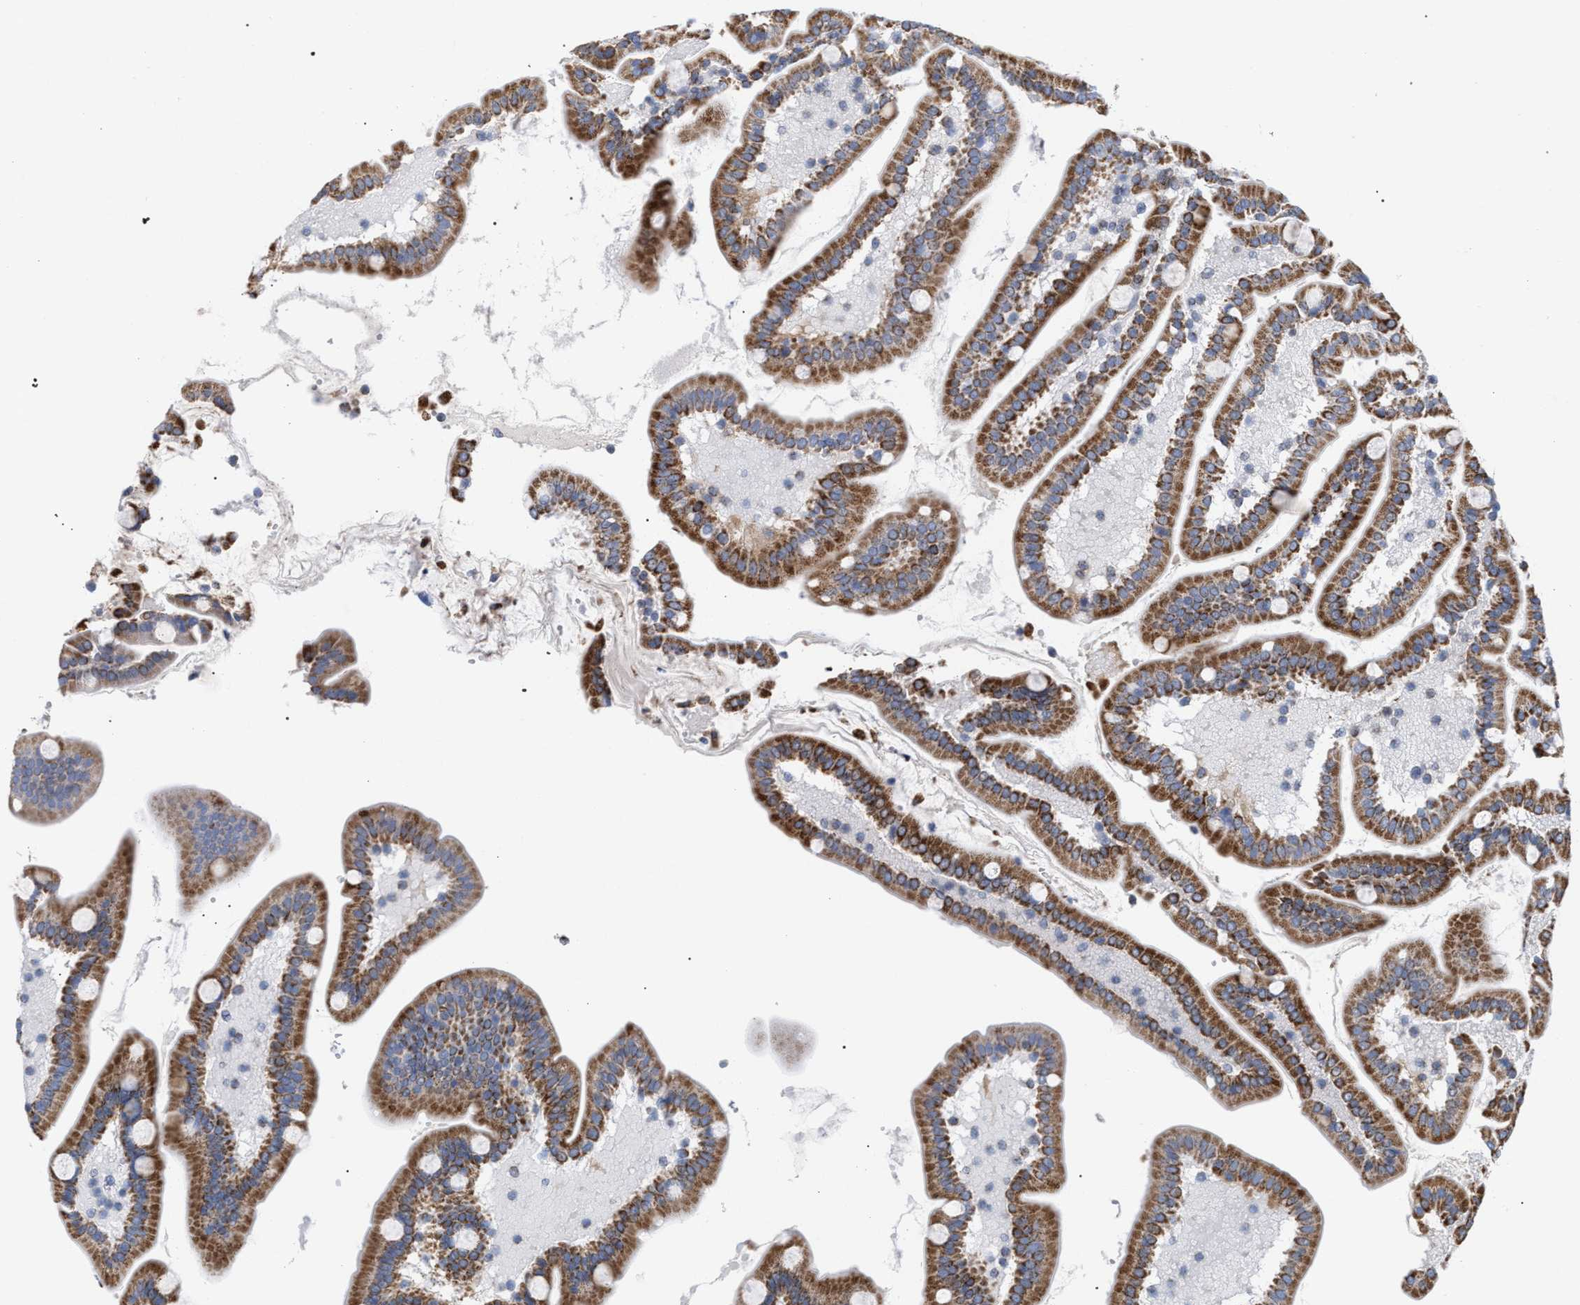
{"staining": {"intensity": "moderate", "quantity": ">75%", "location": "cytoplasmic/membranous"}, "tissue": "duodenum", "cell_type": "Glandular cells", "image_type": "normal", "snomed": [{"axis": "morphology", "description": "Normal tissue, NOS"}, {"axis": "topography", "description": "Duodenum"}], "caption": "Immunohistochemical staining of benign human duodenum exhibits moderate cytoplasmic/membranous protein positivity in approximately >75% of glandular cells. (IHC, brightfield microscopy, high magnification).", "gene": "ECI2", "patient": {"sex": "male", "age": 54}}